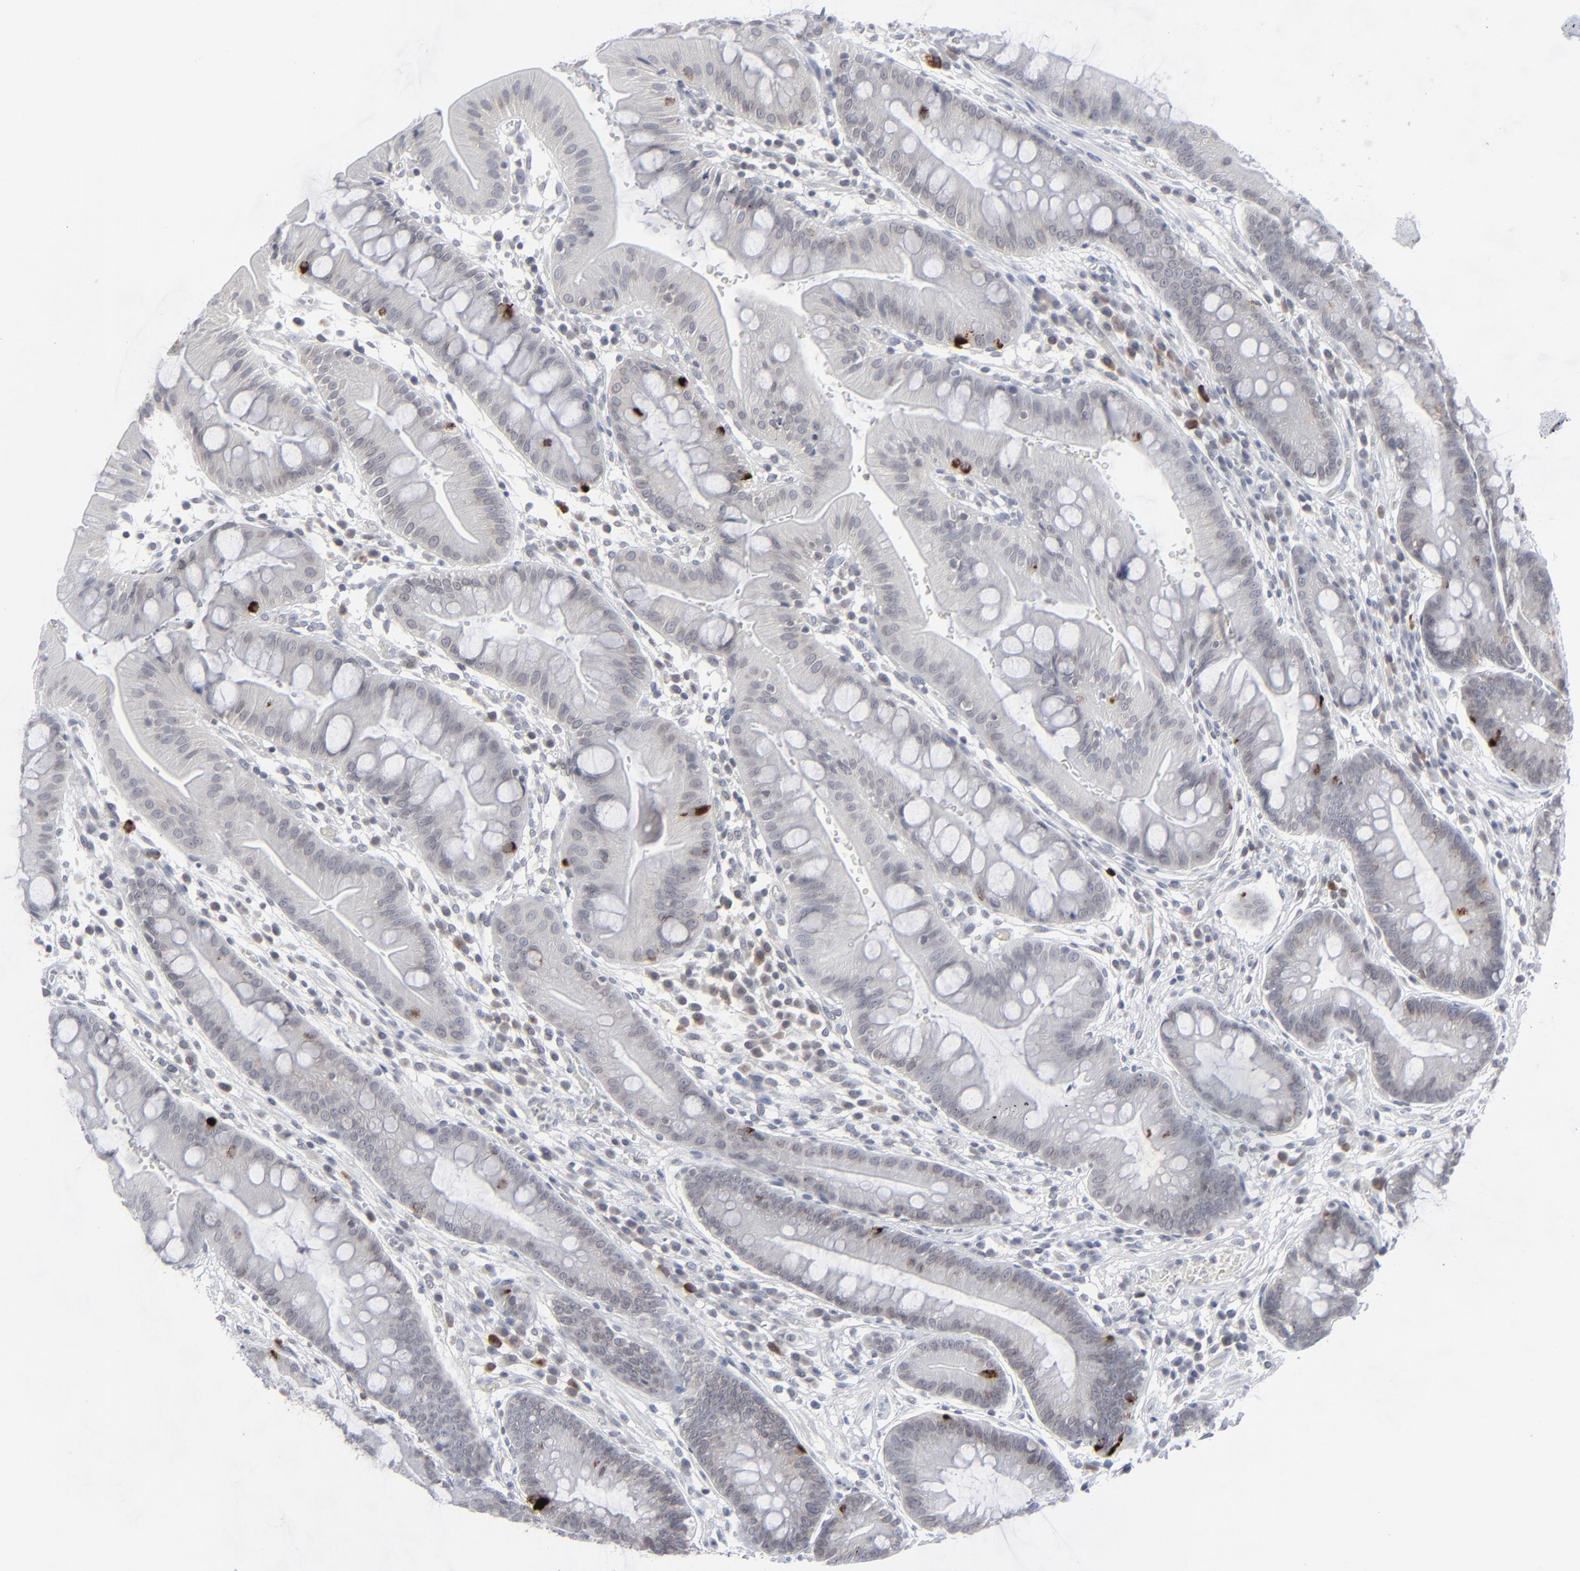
{"staining": {"intensity": "moderate", "quantity": ">75%", "location": "cytoplasmic/membranous,nuclear"}, "tissue": "stomach", "cell_type": "Glandular cells", "image_type": "normal", "snomed": [{"axis": "morphology", "description": "Normal tissue, NOS"}, {"axis": "morphology", "description": "Inflammation, NOS"}, {"axis": "topography", "description": "Stomach, lower"}], "caption": "High-power microscopy captured an immunohistochemistry (IHC) micrograph of normal stomach, revealing moderate cytoplasmic/membranous,nuclear positivity in approximately >75% of glandular cells. The protein is stained brown, and the nuclei are stained in blue (DAB IHC with brightfield microscopy, high magnification).", "gene": "NUP88", "patient": {"sex": "male", "age": 59}}